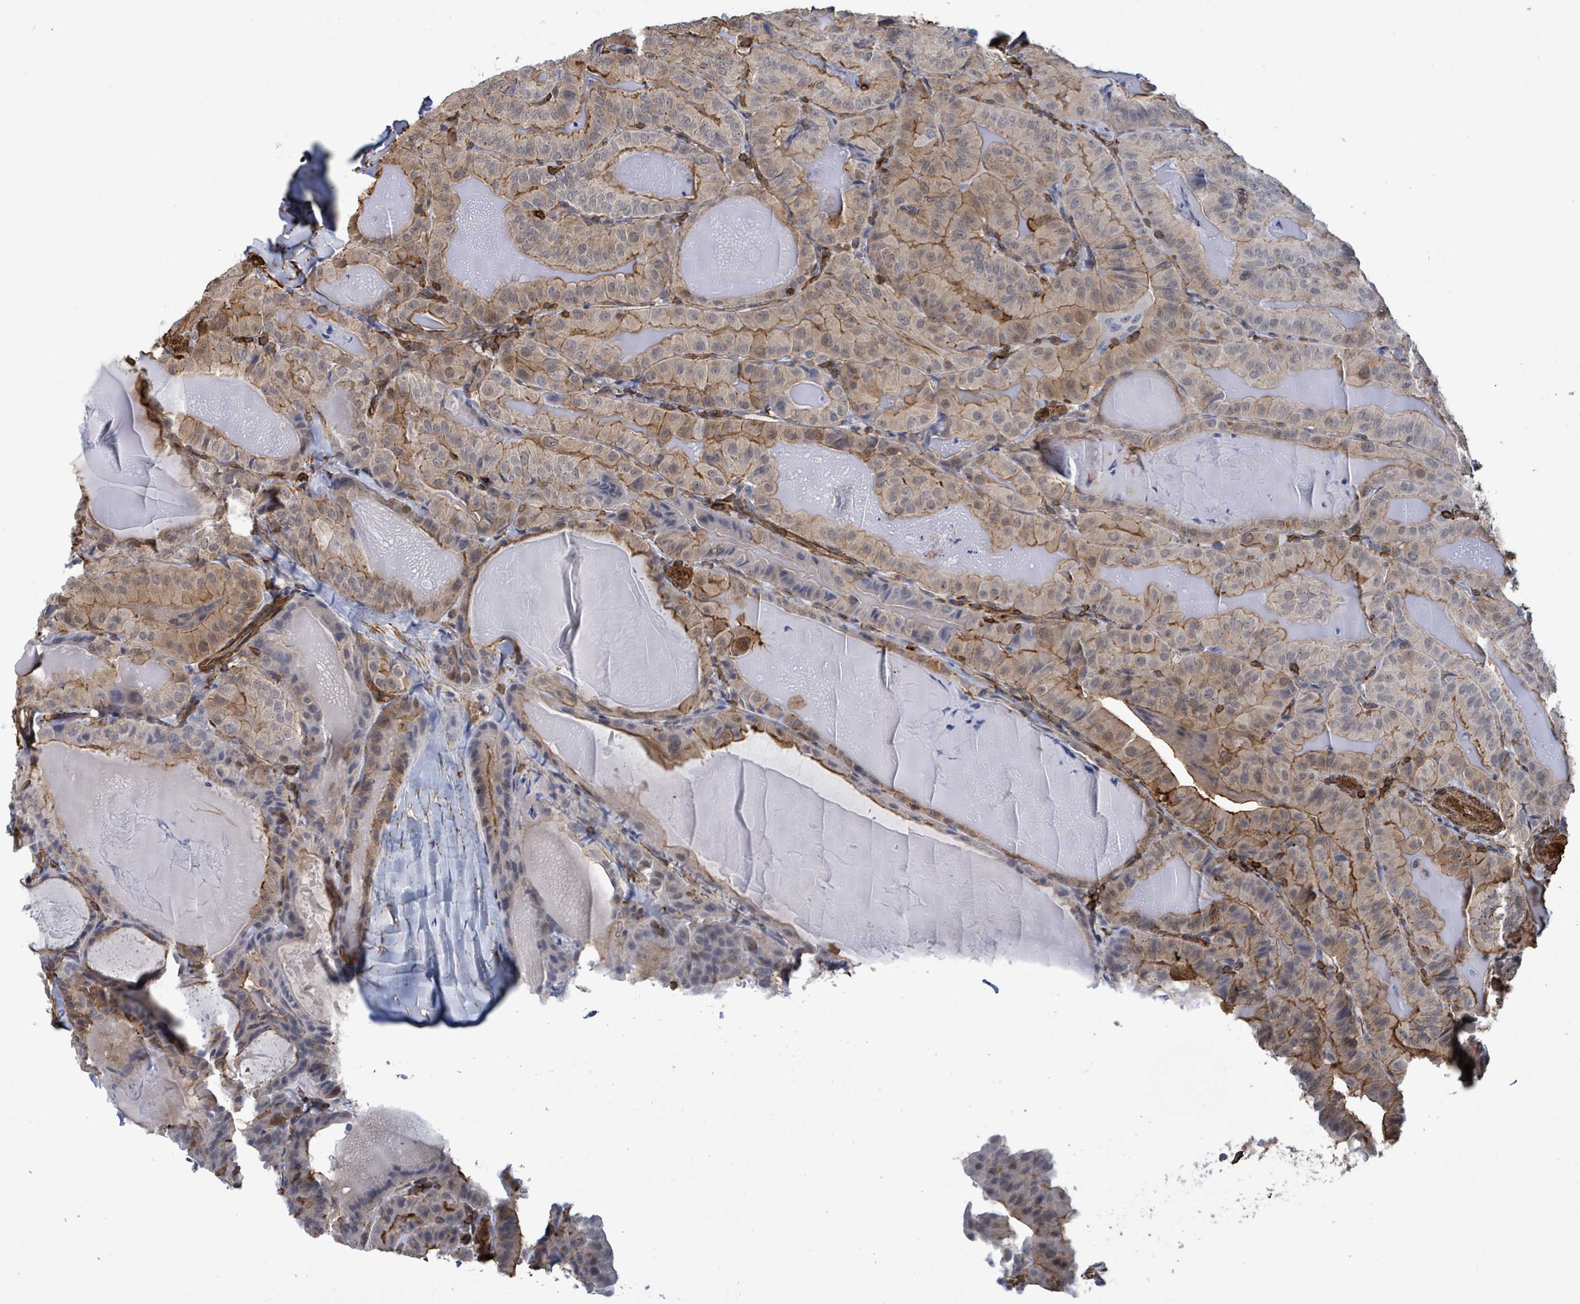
{"staining": {"intensity": "moderate", "quantity": "25%-75%", "location": "cytoplasmic/membranous"}, "tissue": "thyroid cancer", "cell_type": "Tumor cells", "image_type": "cancer", "snomed": [{"axis": "morphology", "description": "Papillary adenocarcinoma, NOS"}, {"axis": "topography", "description": "Thyroid gland"}], "caption": "Brown immunohistochemical staining in human papillary adenocarcinoma (thyroid) displays moderate cytoplasmic/membranous positivity in approximately 25%-75% of tumor cells. The staining is performed using DAB (3,3'-diaminobenzidine) brown chromogen to label protein expression. The nuclei are counter-stained blue using hematoxylin.", "gene": "PRKRIP1", "patient": {"sex": "female", "age": 68}}